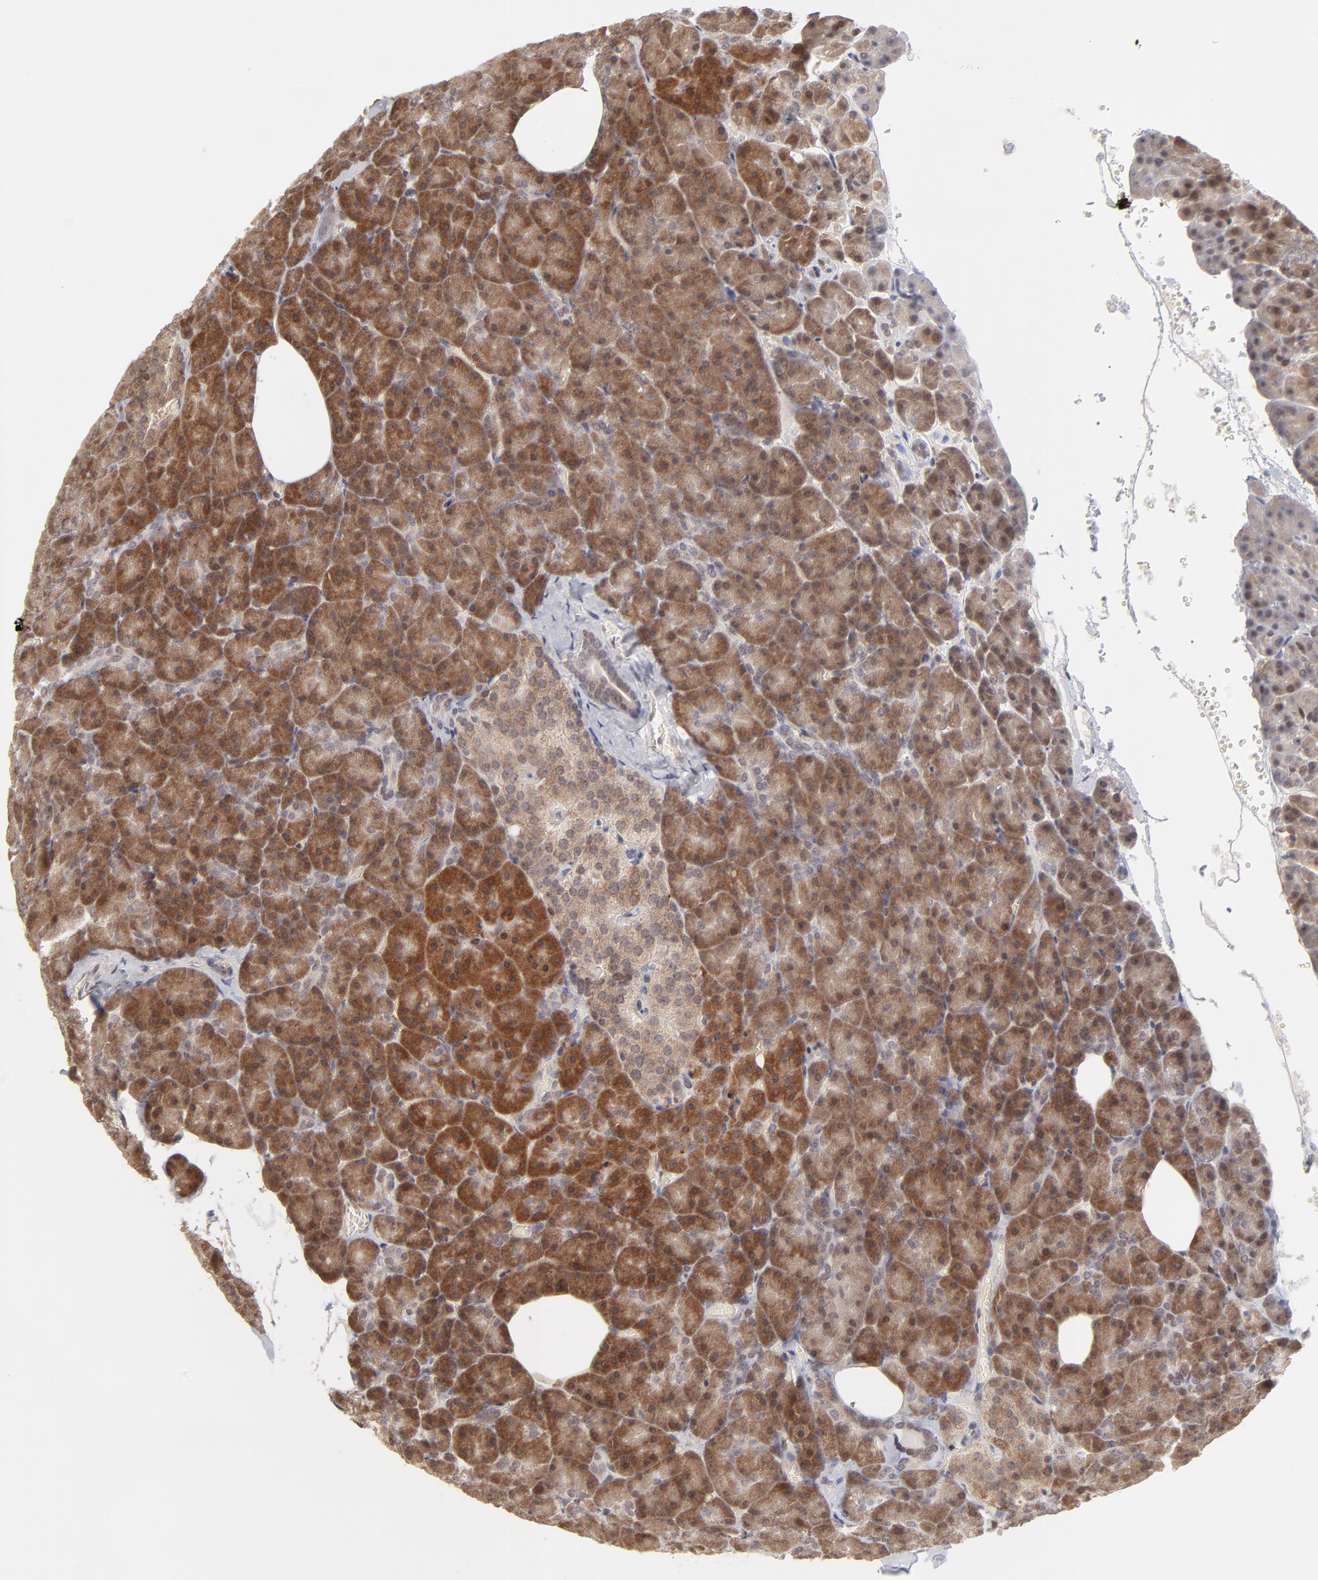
{"staining": {"intensity": "moderate", "quantity": ">75%", "location": "cytoplasmic/membranous"}, "tissue": "pancreas", "cell_type": "Exocrine glandular cells", "image_type": "normal", "snomed": [{"axis": "morphology", "description": "Normal tissue, NOS"}, {"axis": "topography", "description": "Pancreas"}], "caption": "A micrograph of human pancreas stained for a protein exhibits moderate cytoplasmic/membranous brown staining in exocrine glandular cells.", "gene": "ARIH1", "patient": {"sex": "female", "age": 35}}